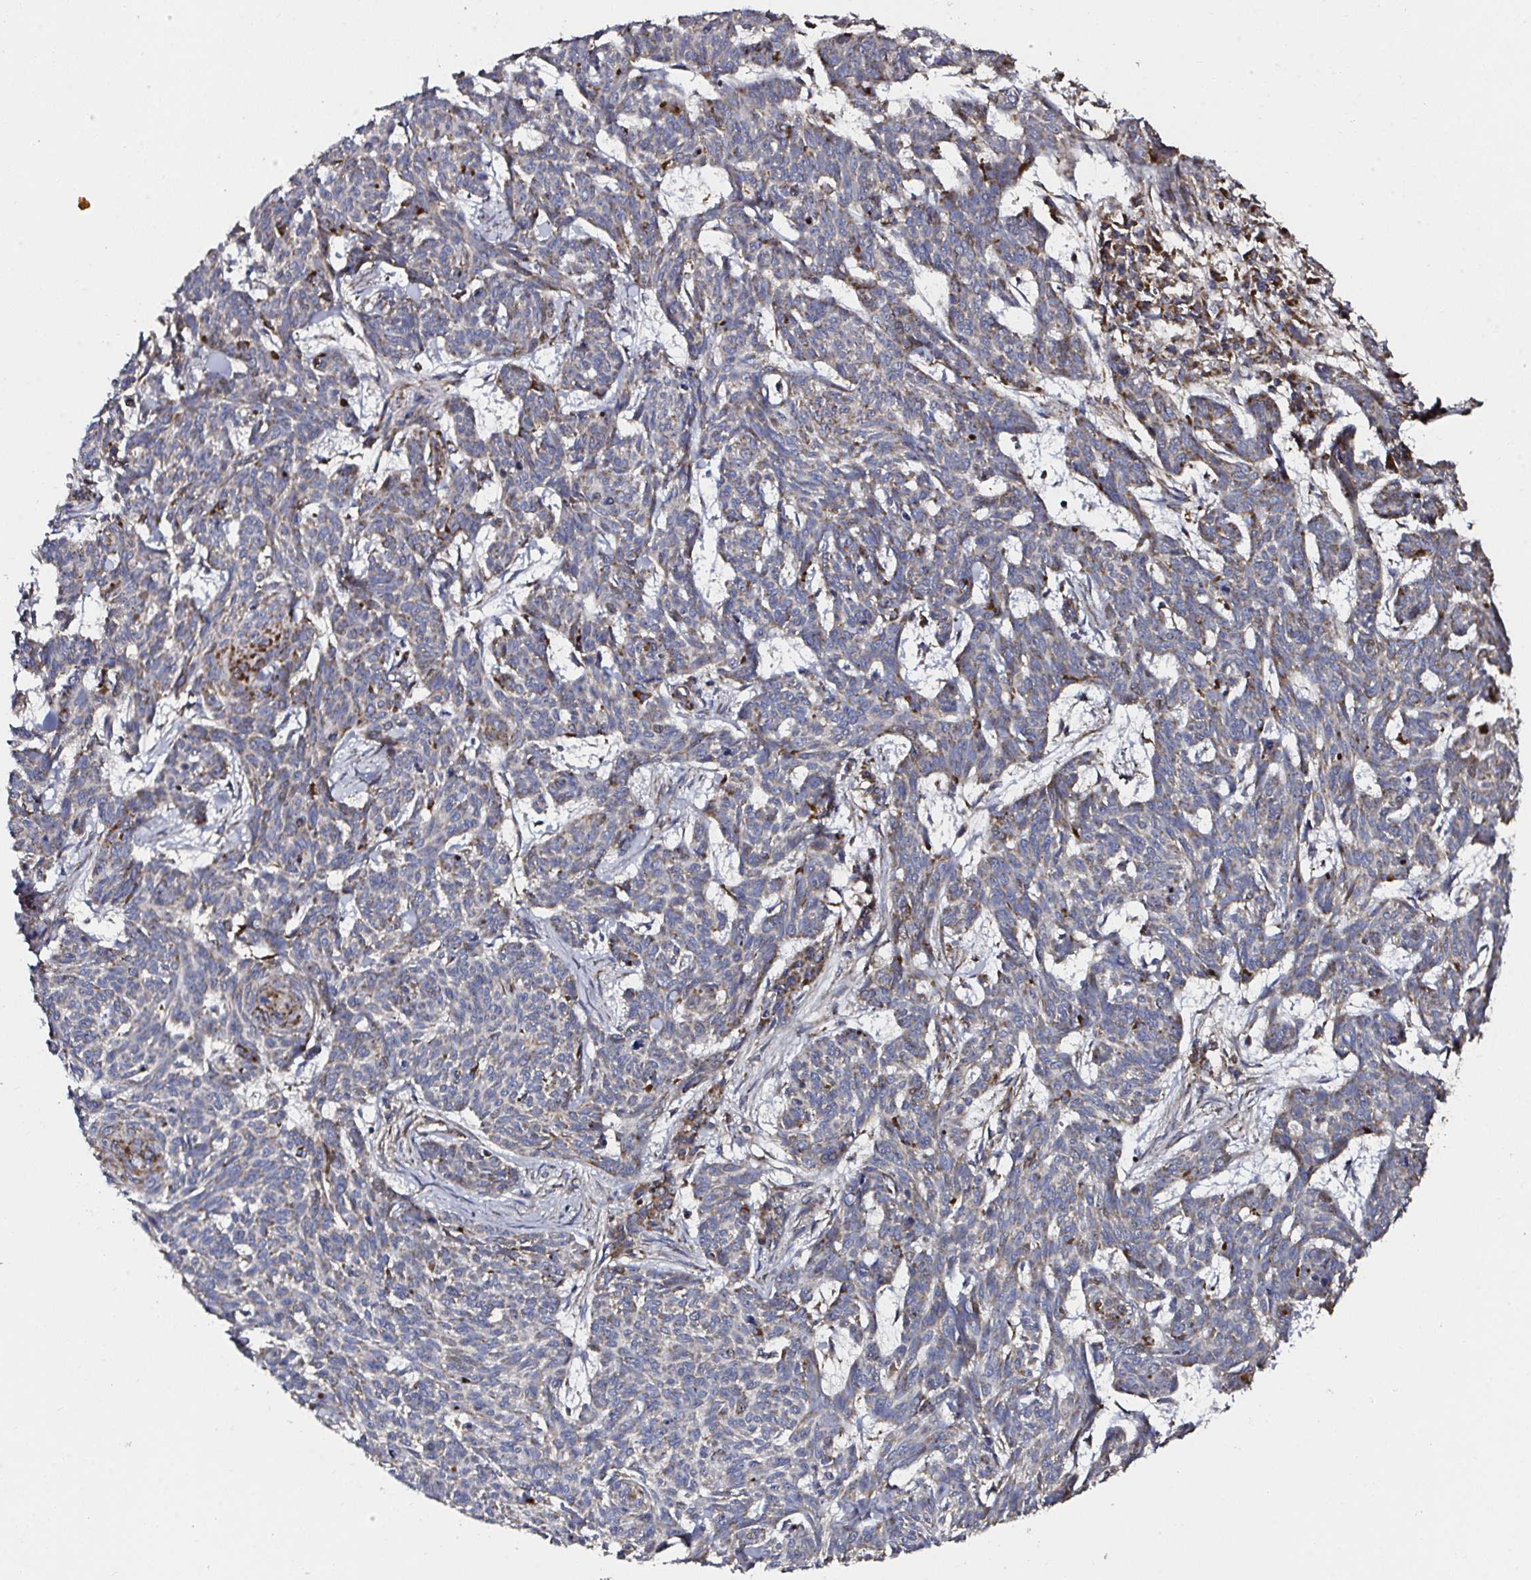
{"staining": {"intensity": "moderate", "quantity": "25%-75%", "location": "cytoplasmic/membranous"}, "tissue": "skin cancer", "cell_type": "Tumor cells", "image_type": "cancer", "snomed": [{"axis": "morphology", "description": "Basal cell carcinoma"}, {"axis": "topography", "description": "Skin"}], "caption": "Protein staining by immunohistochemistry reveals moderate cytoplasmic/membranous positivity in approximately 25%-75% of tumor cells in basal cell carcinoma (skin).", "gene": "ATAD3B", "patient": {"sex": "female", "age": 93}}